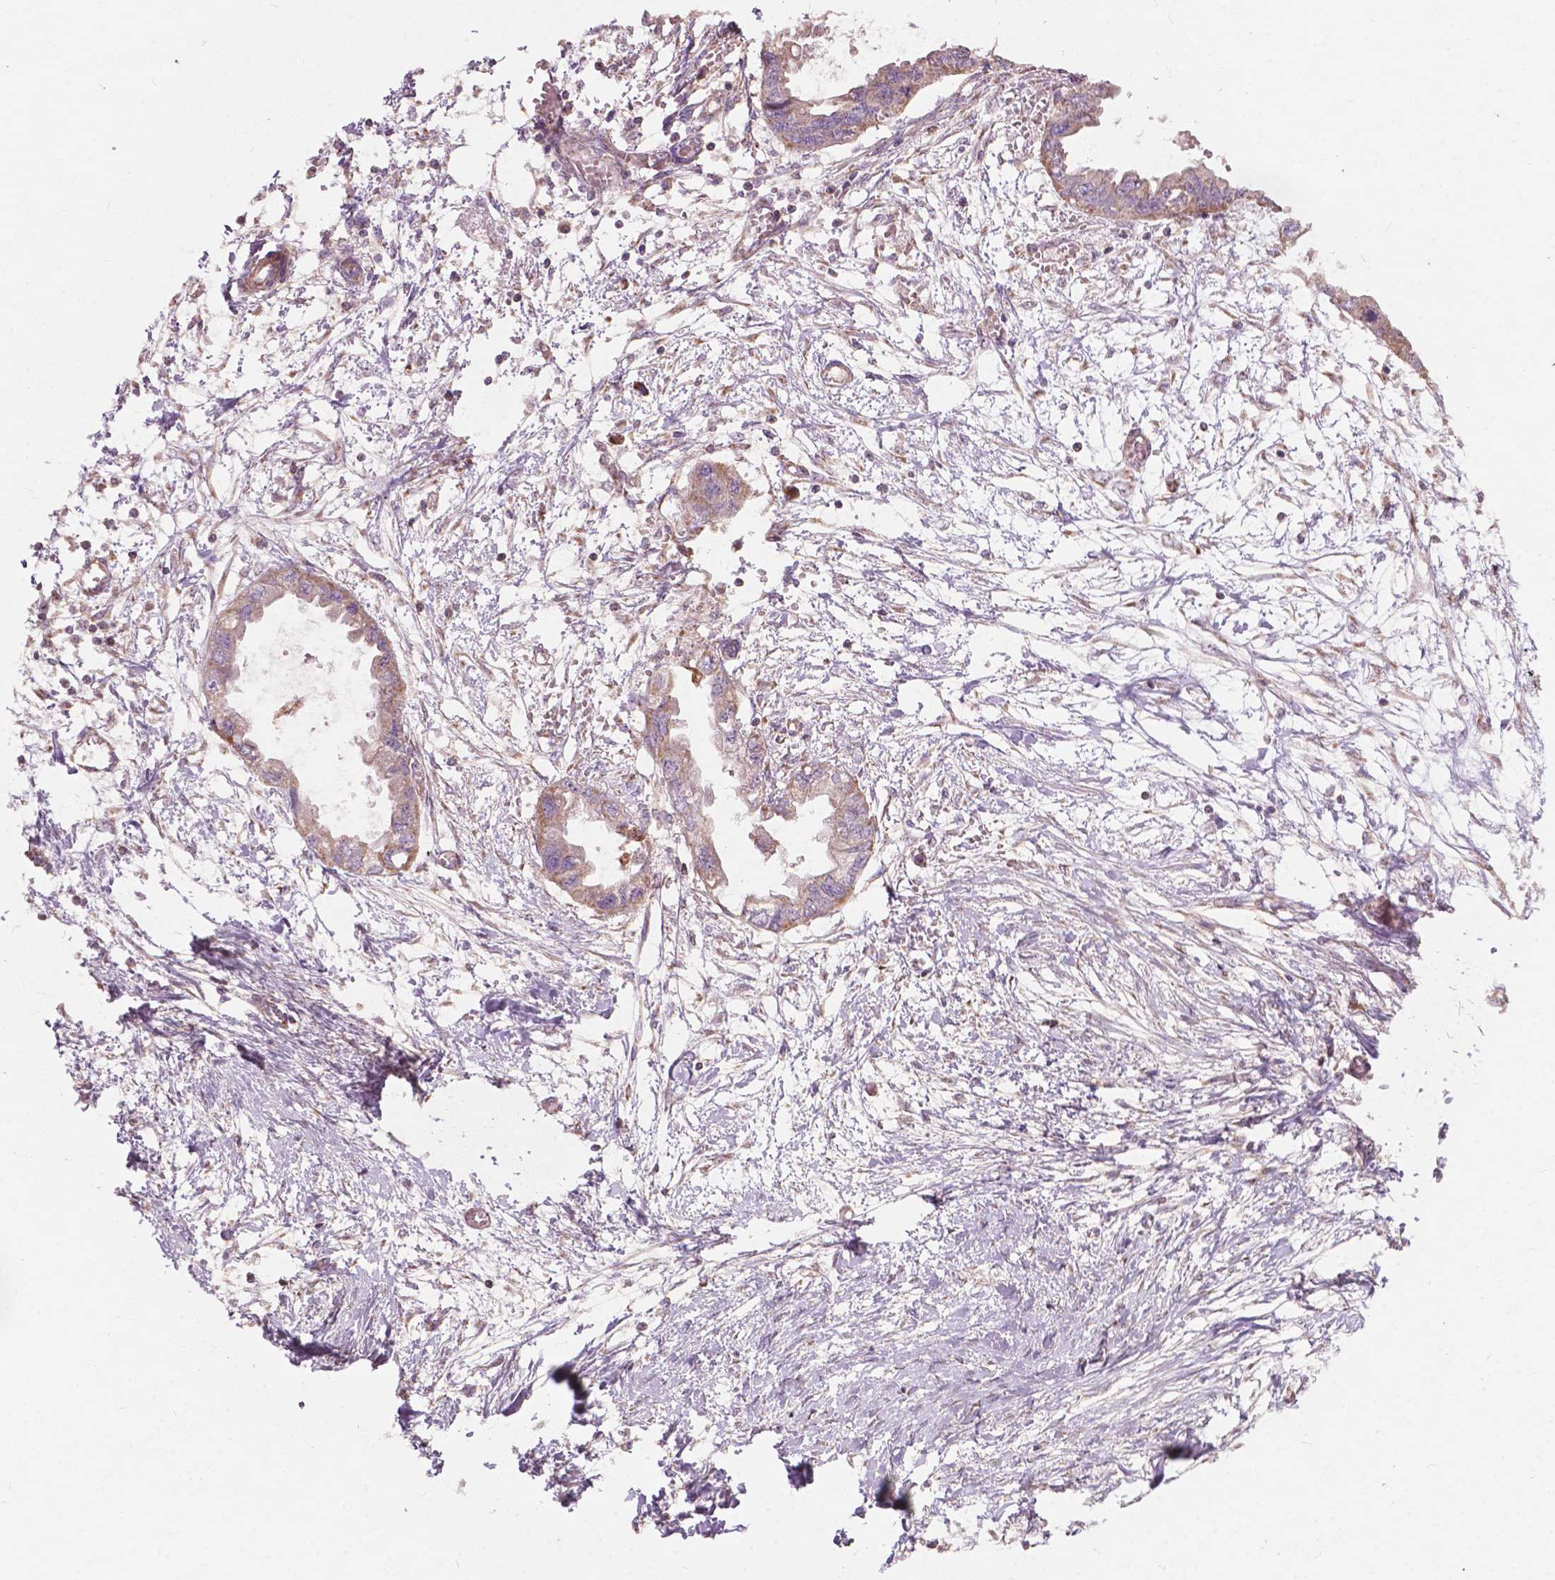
{"staining": {"intensity": "moderate", "quantity": ">75%", "location": "cytoplasmic/membranous"}, "tissue": "endometrial cancer", "cell_type": "Tumor cells", "image_type": "cancer", "snomed": [{"axis": "morphology", "description": "Adenocarcinoma, NOS"}, {"axis": "morphology", "description": "Adenocarcinoma, metastatic, NOS"}, {"axis": "topography", "description": "Adipose tissue"}, {"axis": "topography", "description": "Endometrium"}], "caption": "Adenocarcinoma (endometrial) stained with a brown dye exhibits moderate cytoplasmic/membranous positive staining in about >75% of tumor cells.", "gene": "NDUFA10", "patient": {"sex": "female", "age": 67}}